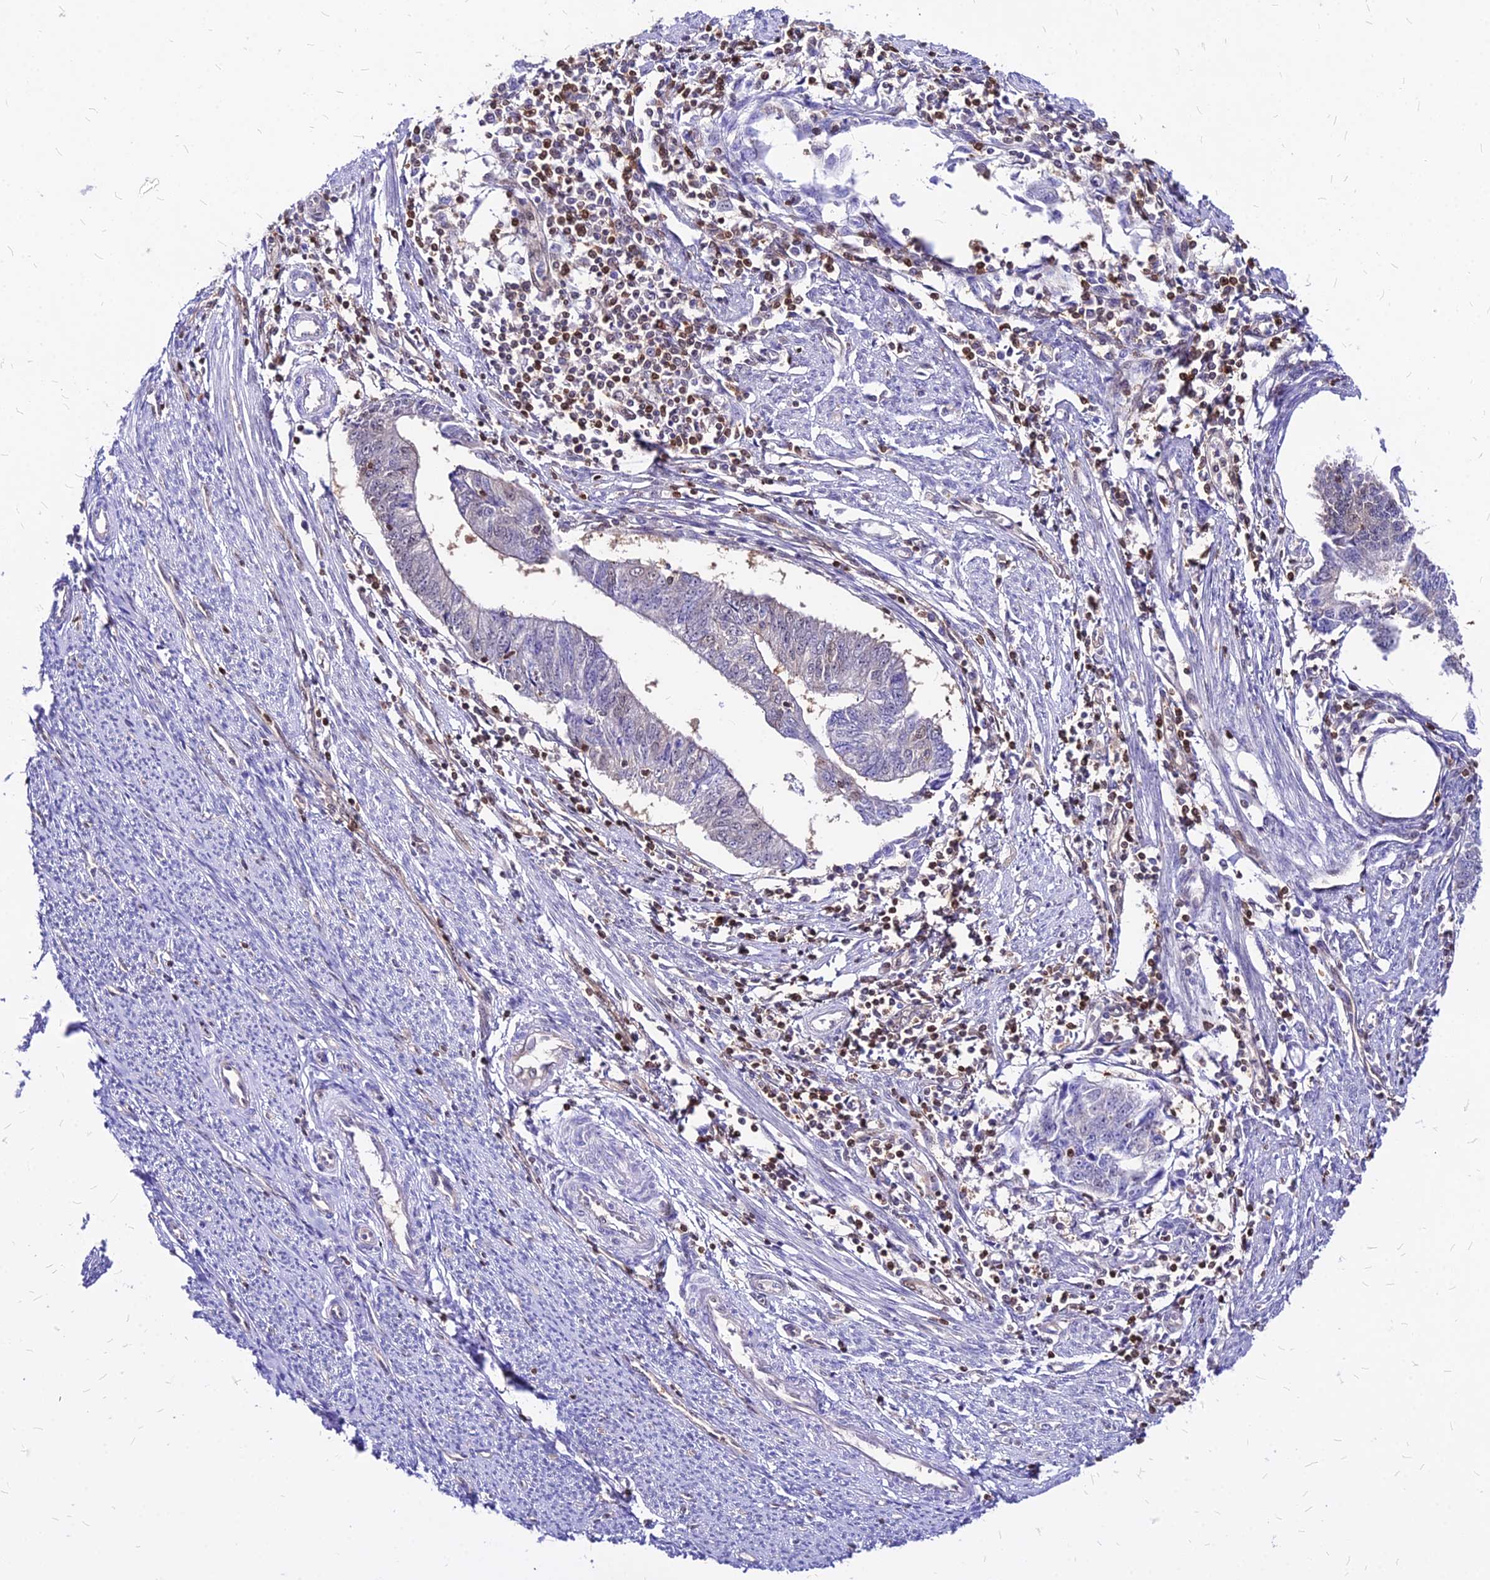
{"staining": {"intensity": "weak", "quantity": "<25%", "location": "nuclear"}, "tissue": "endometrial cancer", "cell_type": "Tumor cells", "image_type": "cancer", "snomed": [{"axis": "morphology", "description": "Adenocarcinoma, NOS"}, {"axis": "topography", "description": "Endometrium"}], "caption": "Immunohistochemistry (IHC) of human endometrial adenocarcinoma shows no expression in tumor cells.", "gene": "PAXX", "patient": {"sex": "female", "age": 56}}